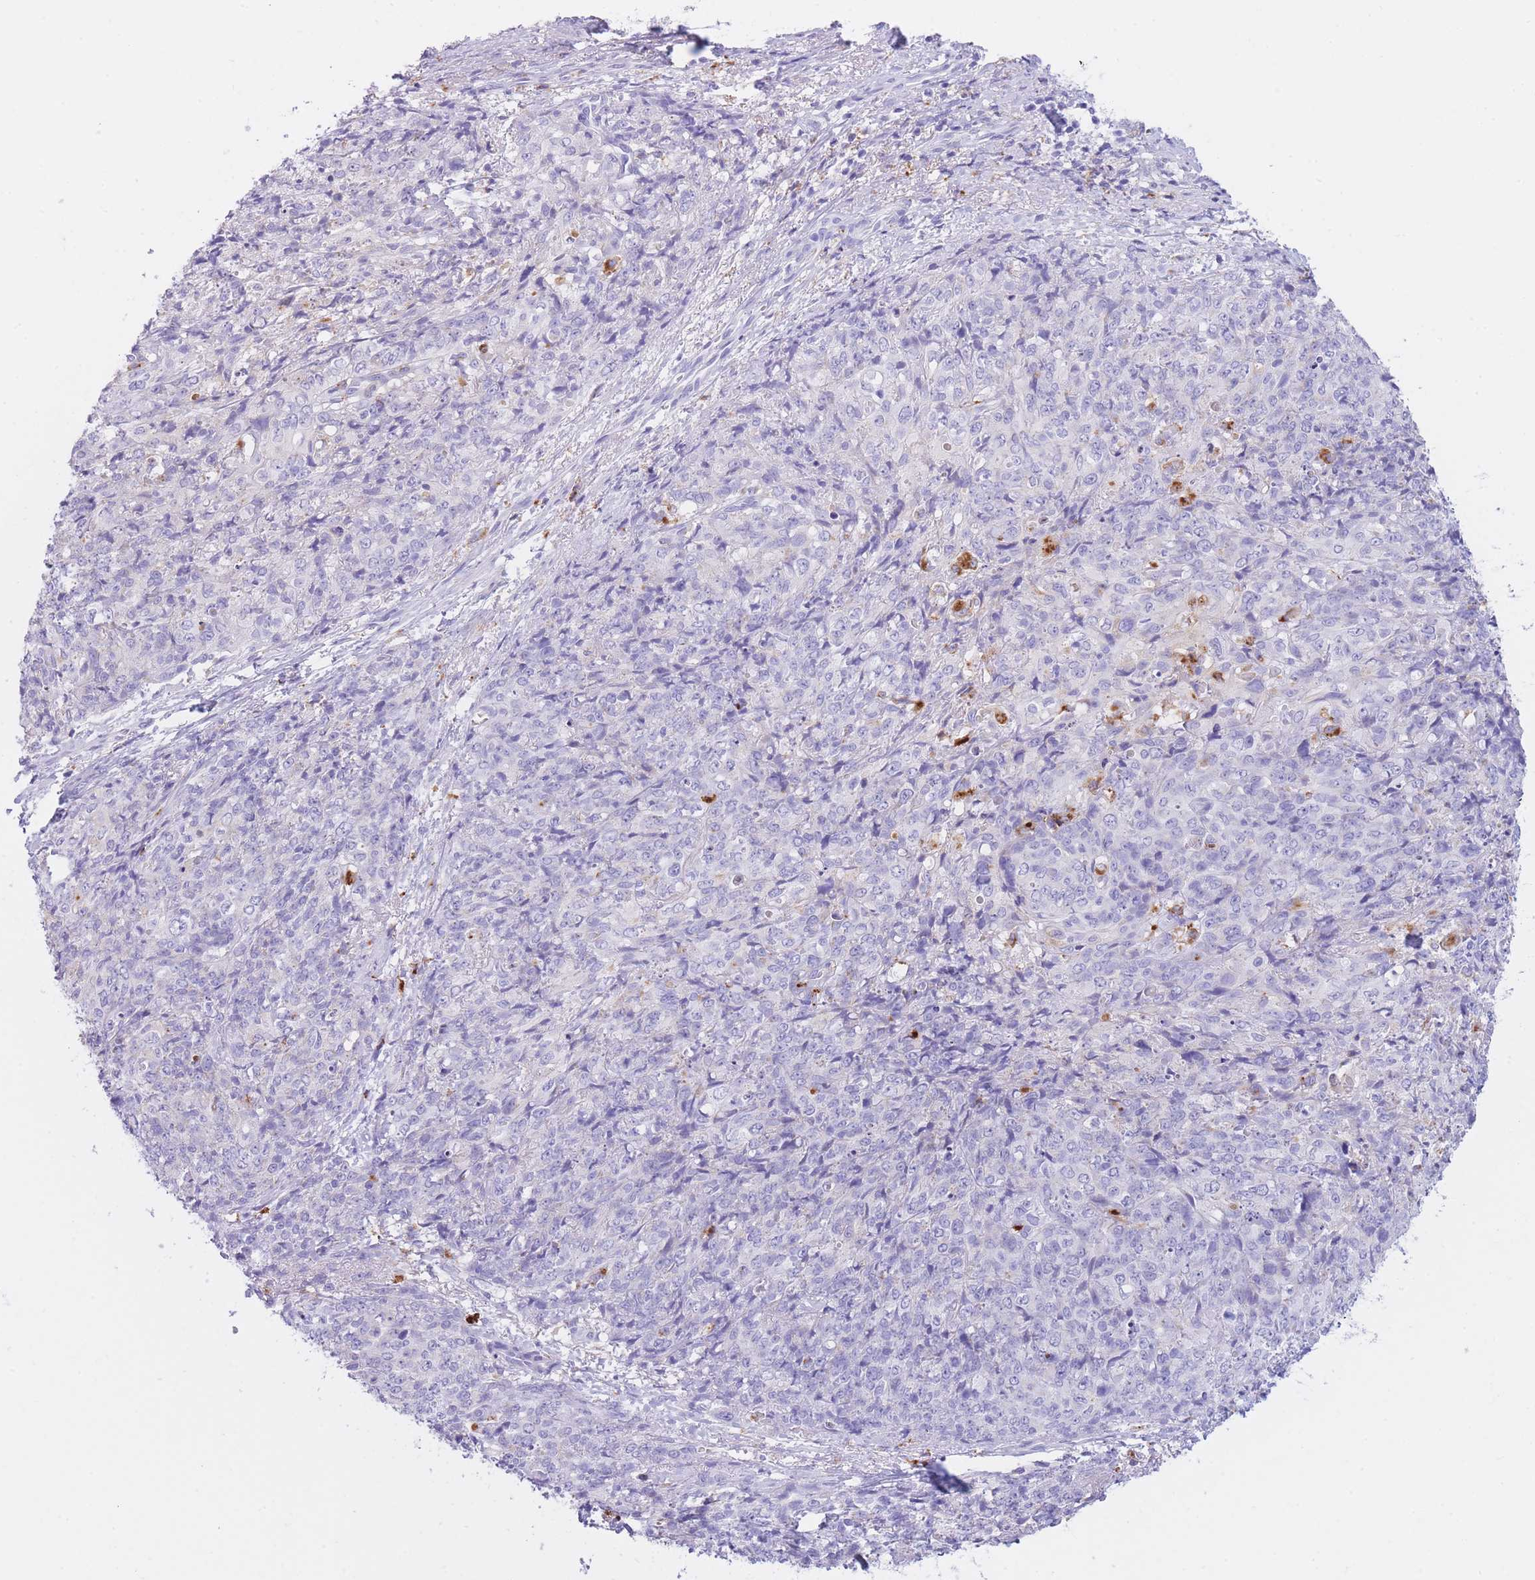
{"staining": {"intensity": "negative", "quantity": "none", "location": "none"}, "tissue": "skin cancer", "cell_type": "Tumor cells", "image_type": "cancer", "snomed": [{"axis": "morphology", "description": "Squamous cell carcinoma, NOS"}, {"axis": "topography", "description": "Skin"}, {"axis": "topography", "description": "Vulva"}], "caption": "Skin cancer (squamous cell carcinoma) was stained to show a protein in brown. There is no significant positivity in tumor cells.", "gene": "PLBD1", "patient": {"sex": "female", "age": 85}}